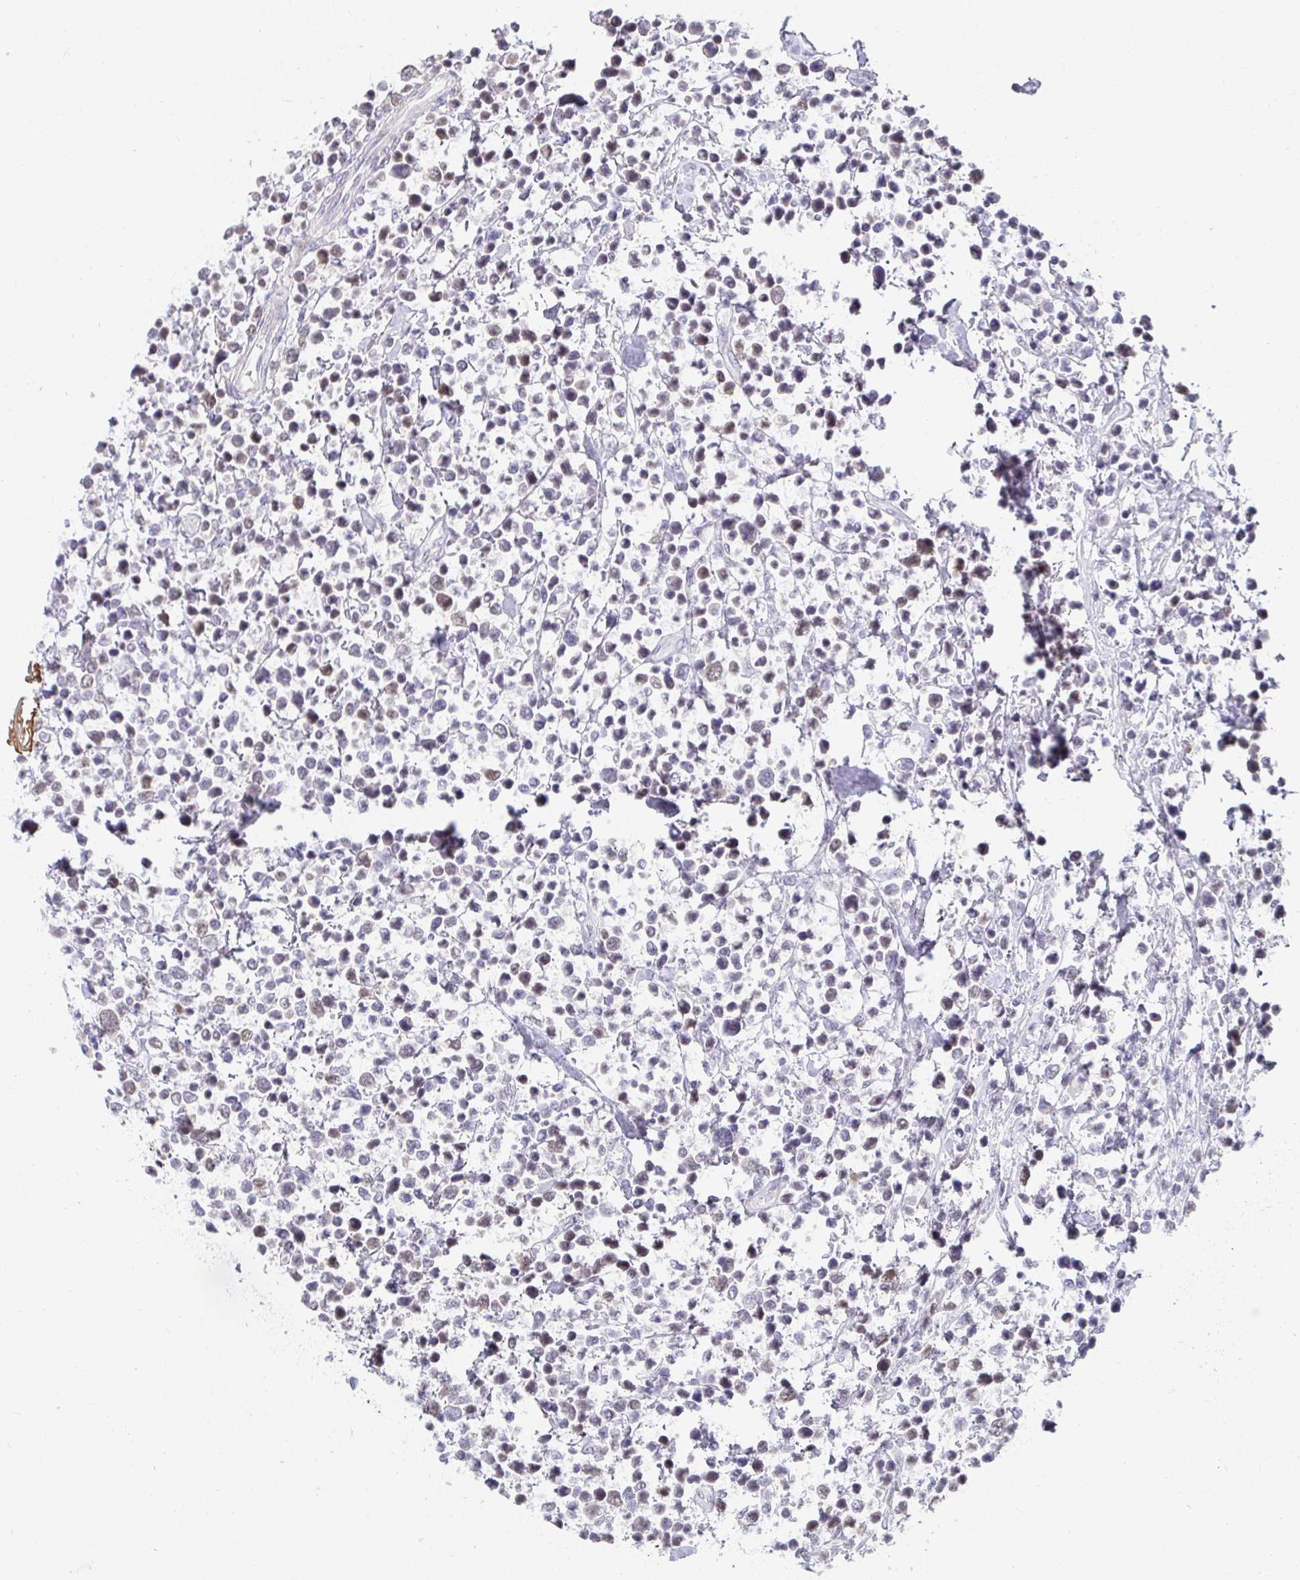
{"staining": {"intensity": "weak", "quantity": "<25%", "location": "nuclear"}, "tissue": "lymphoma", "cell_type": "Tumor cells", "image_type": "cancer", "snomed": [{"axis": "morphology", "description": "Malignant lymphoma, non-Hodgkin's type, High grade"}, {"axis": "topography", "description": "Soft tissue"}], "caption": "Immunohistochemistry micrograph of neoplastic tissue: malignant lymphoma, non-Hodgkin's type (high-grade) stained with DAB (3,3'-diaminobenzidine) reveals no significant protein expression in tumor cells.", "gene": "GINS2", "patient": {"sex": "female", "age": 56}}